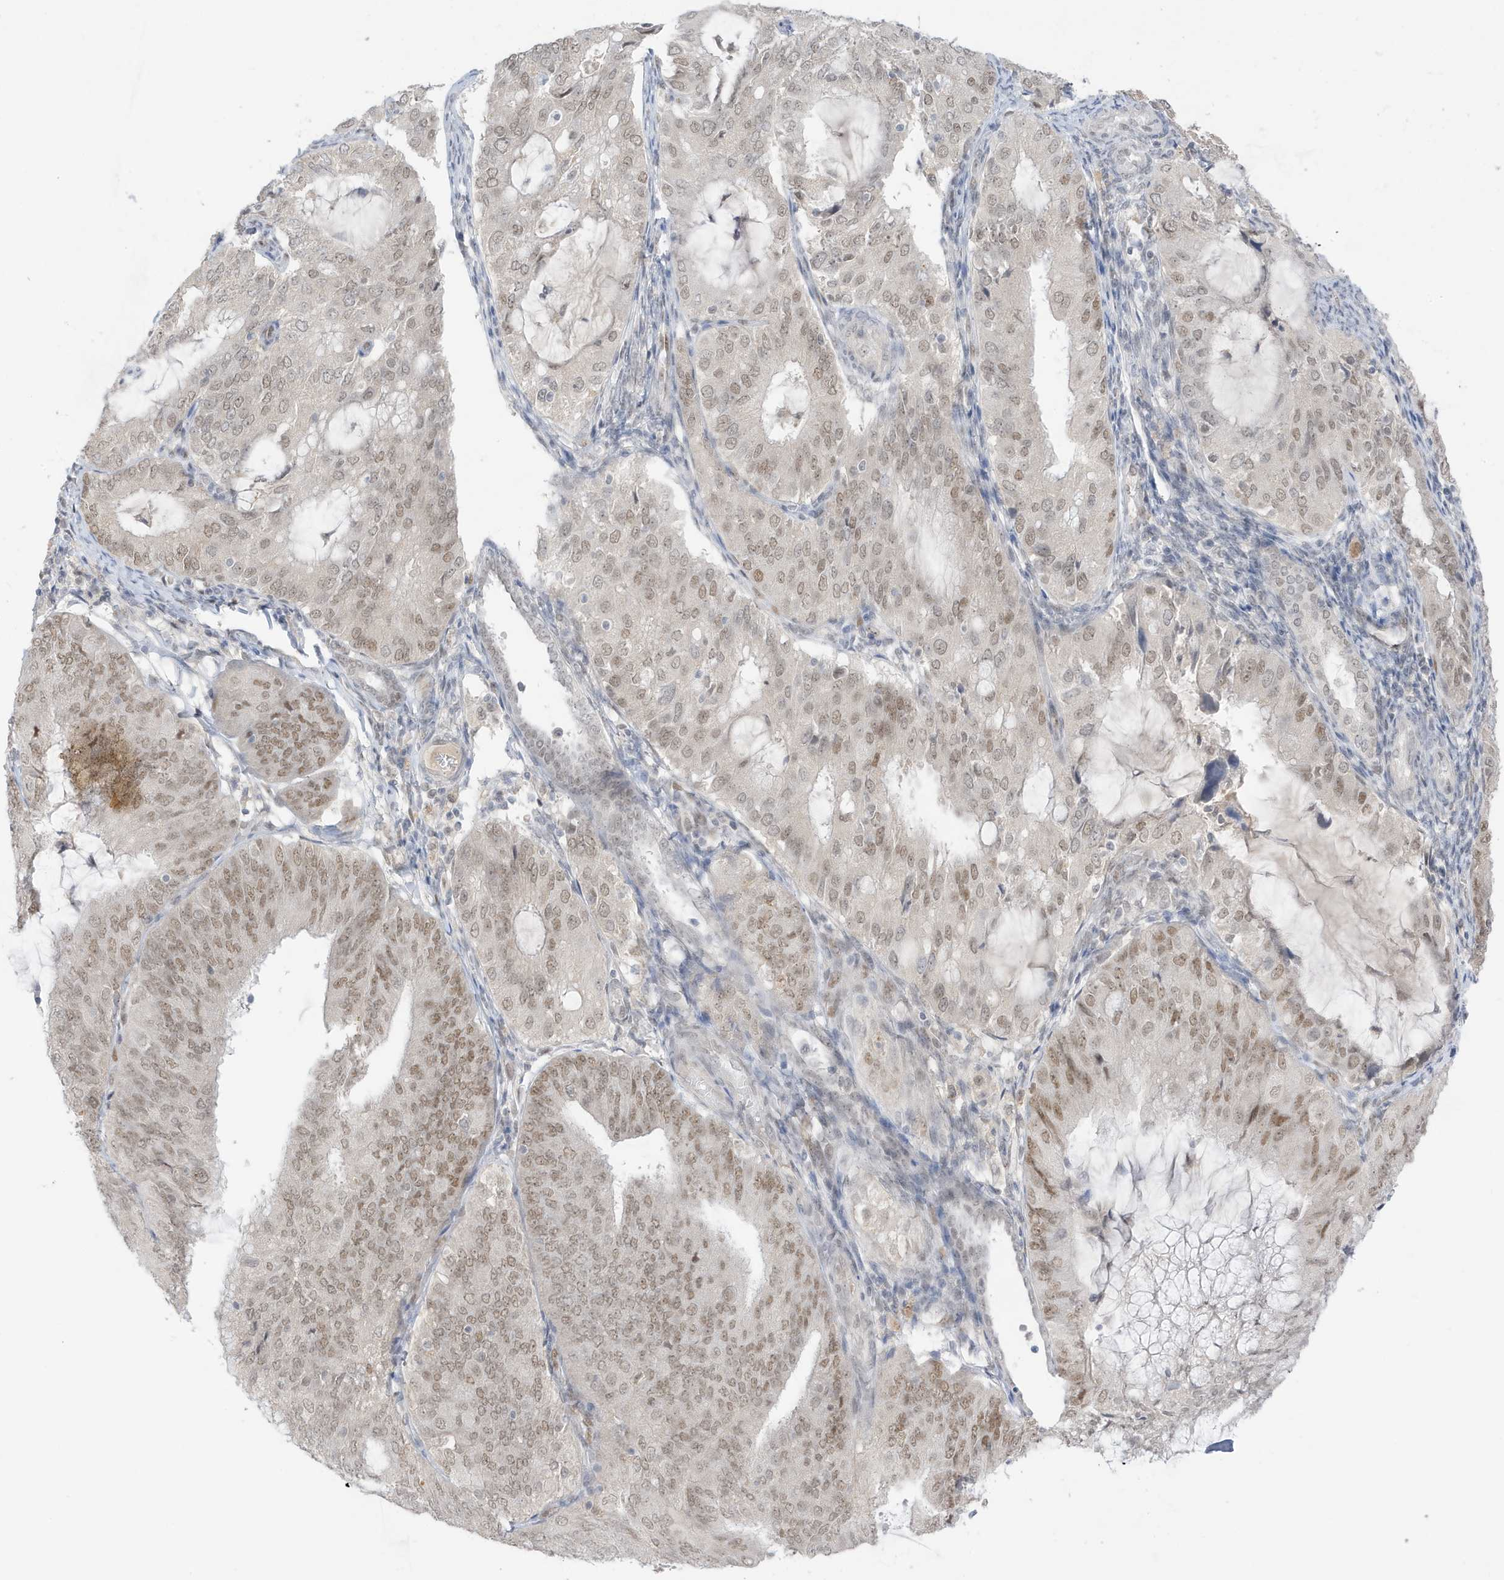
{"staining": {"intensity": "moderate", "quantity": "25%-75%", "location": "nuclear"}, "tissue": "endometrial cancer", "cell_type": "Tumor cells", "image_type": "cancer", "snomed": [{"axis": "morphology", "description": "Adenocarcinoma, NOS"}, {"axis": "topography", "description": "Endometrium"}], "caption": "Tumor cells demonstrate medium levels of moderate nuclear staining in approximately 25%-75% of cells in endometrial adenocarcinoma. The protein is stained brown, and the nuclei are stained in blue (DAB (3,3'-diaminobenzidine) IHC with brightfield microscopy, high magnification).", "gene": "MSL3", "patient": {"sex": "female", "age": 81}}